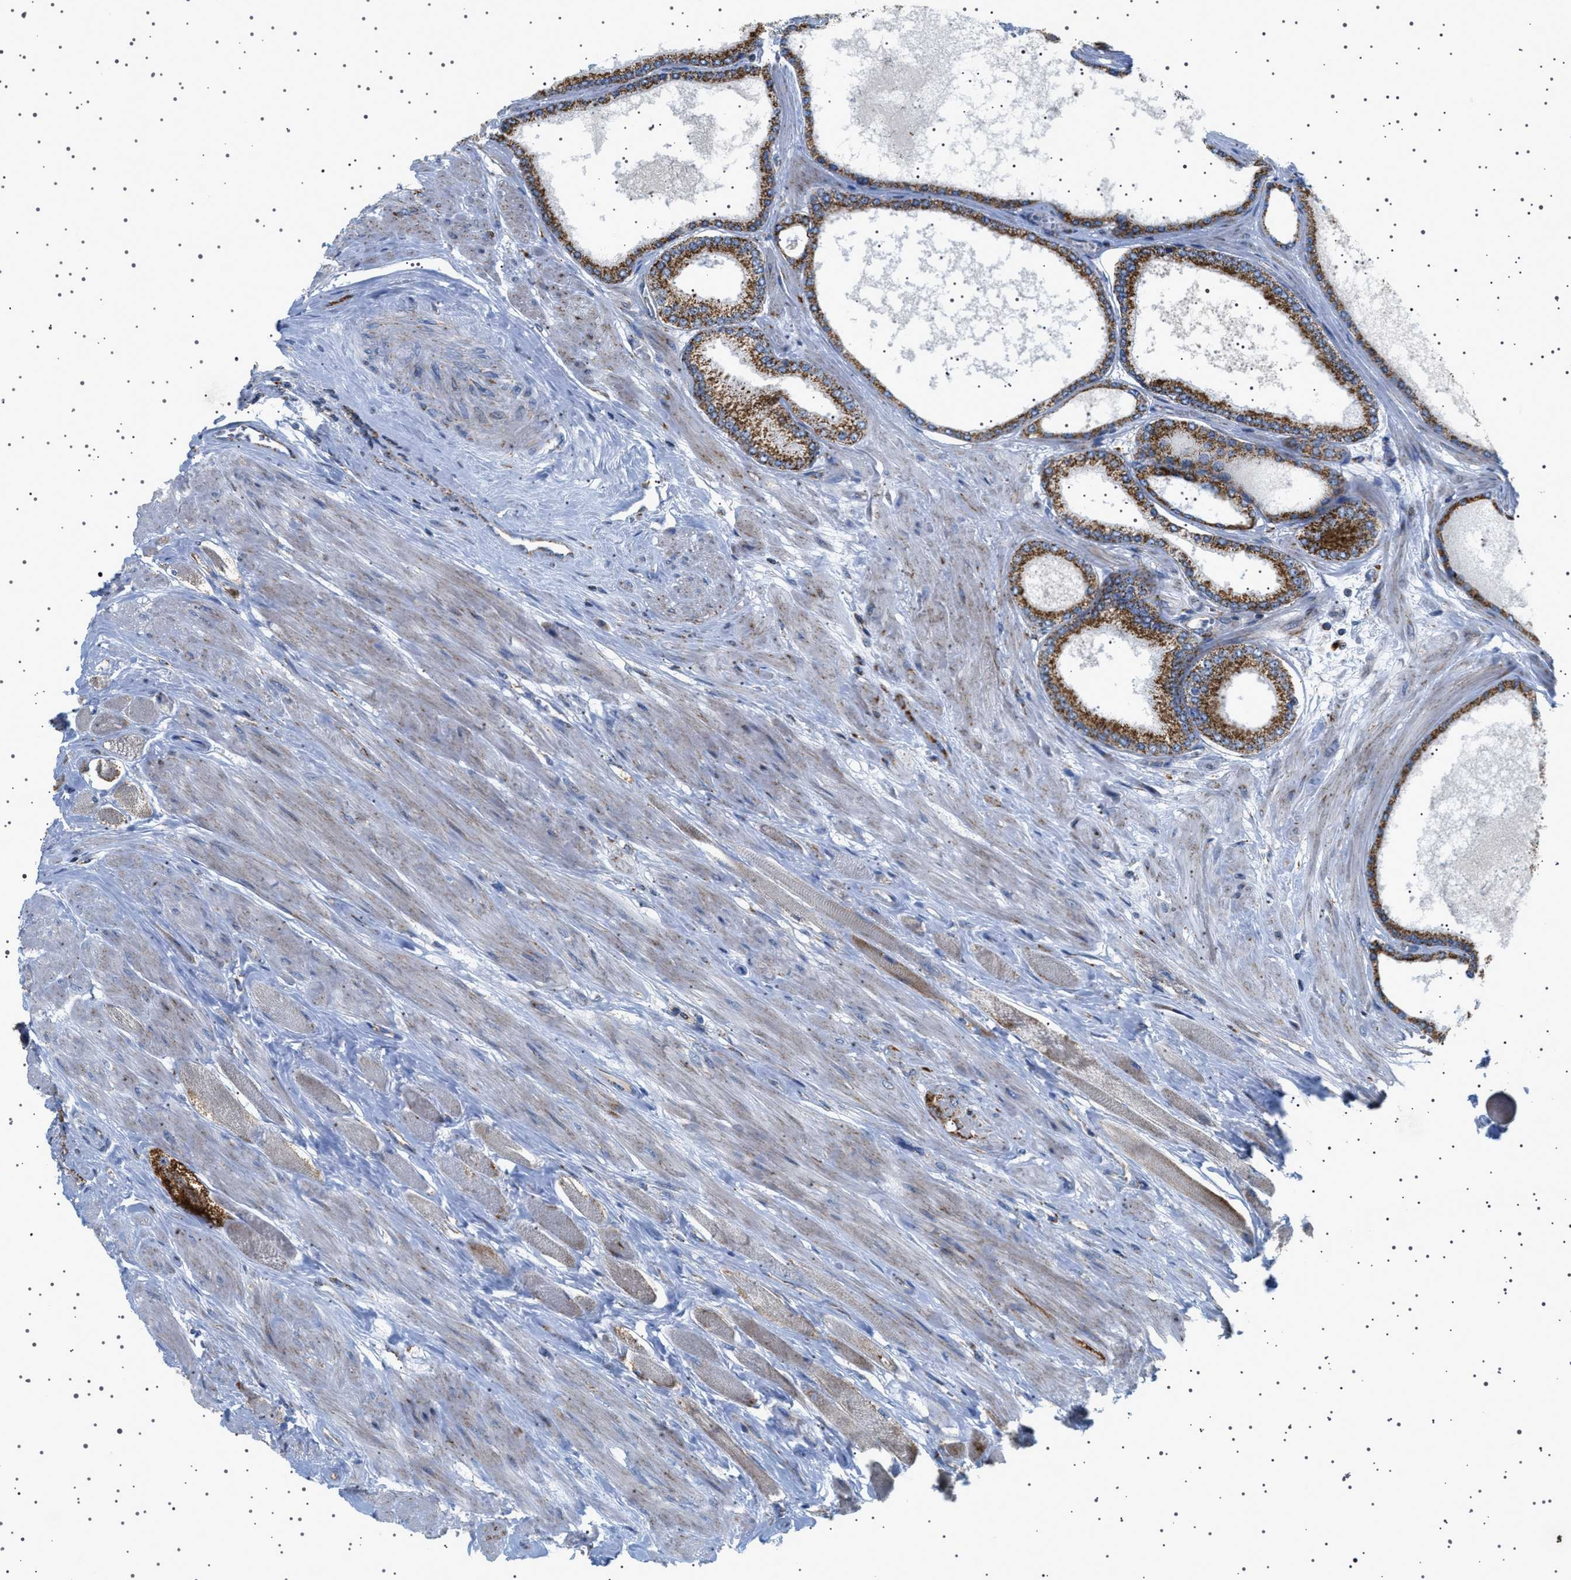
{"staining": {"intensity": "strong", "quantity": ">75%", "location": "cytoplasmic/membranous"}, "tissue": "prostate cancer", "cell_type": "Tumor cells", "image_type": "cancer", "snomed": [{"axis": "morphology", "description": "Adenocarcinoma, High grade"}, {"axis": "topography", "description": "Prostate"}], "caption": "DAB immunohistochemical staining of human prostate cancer displays strong cytoplasmic/membranous protein positivity in approximately >75% of tumor cells.", "gene": "UBXN8", "patient": {"sex": "male", "age": 61}}